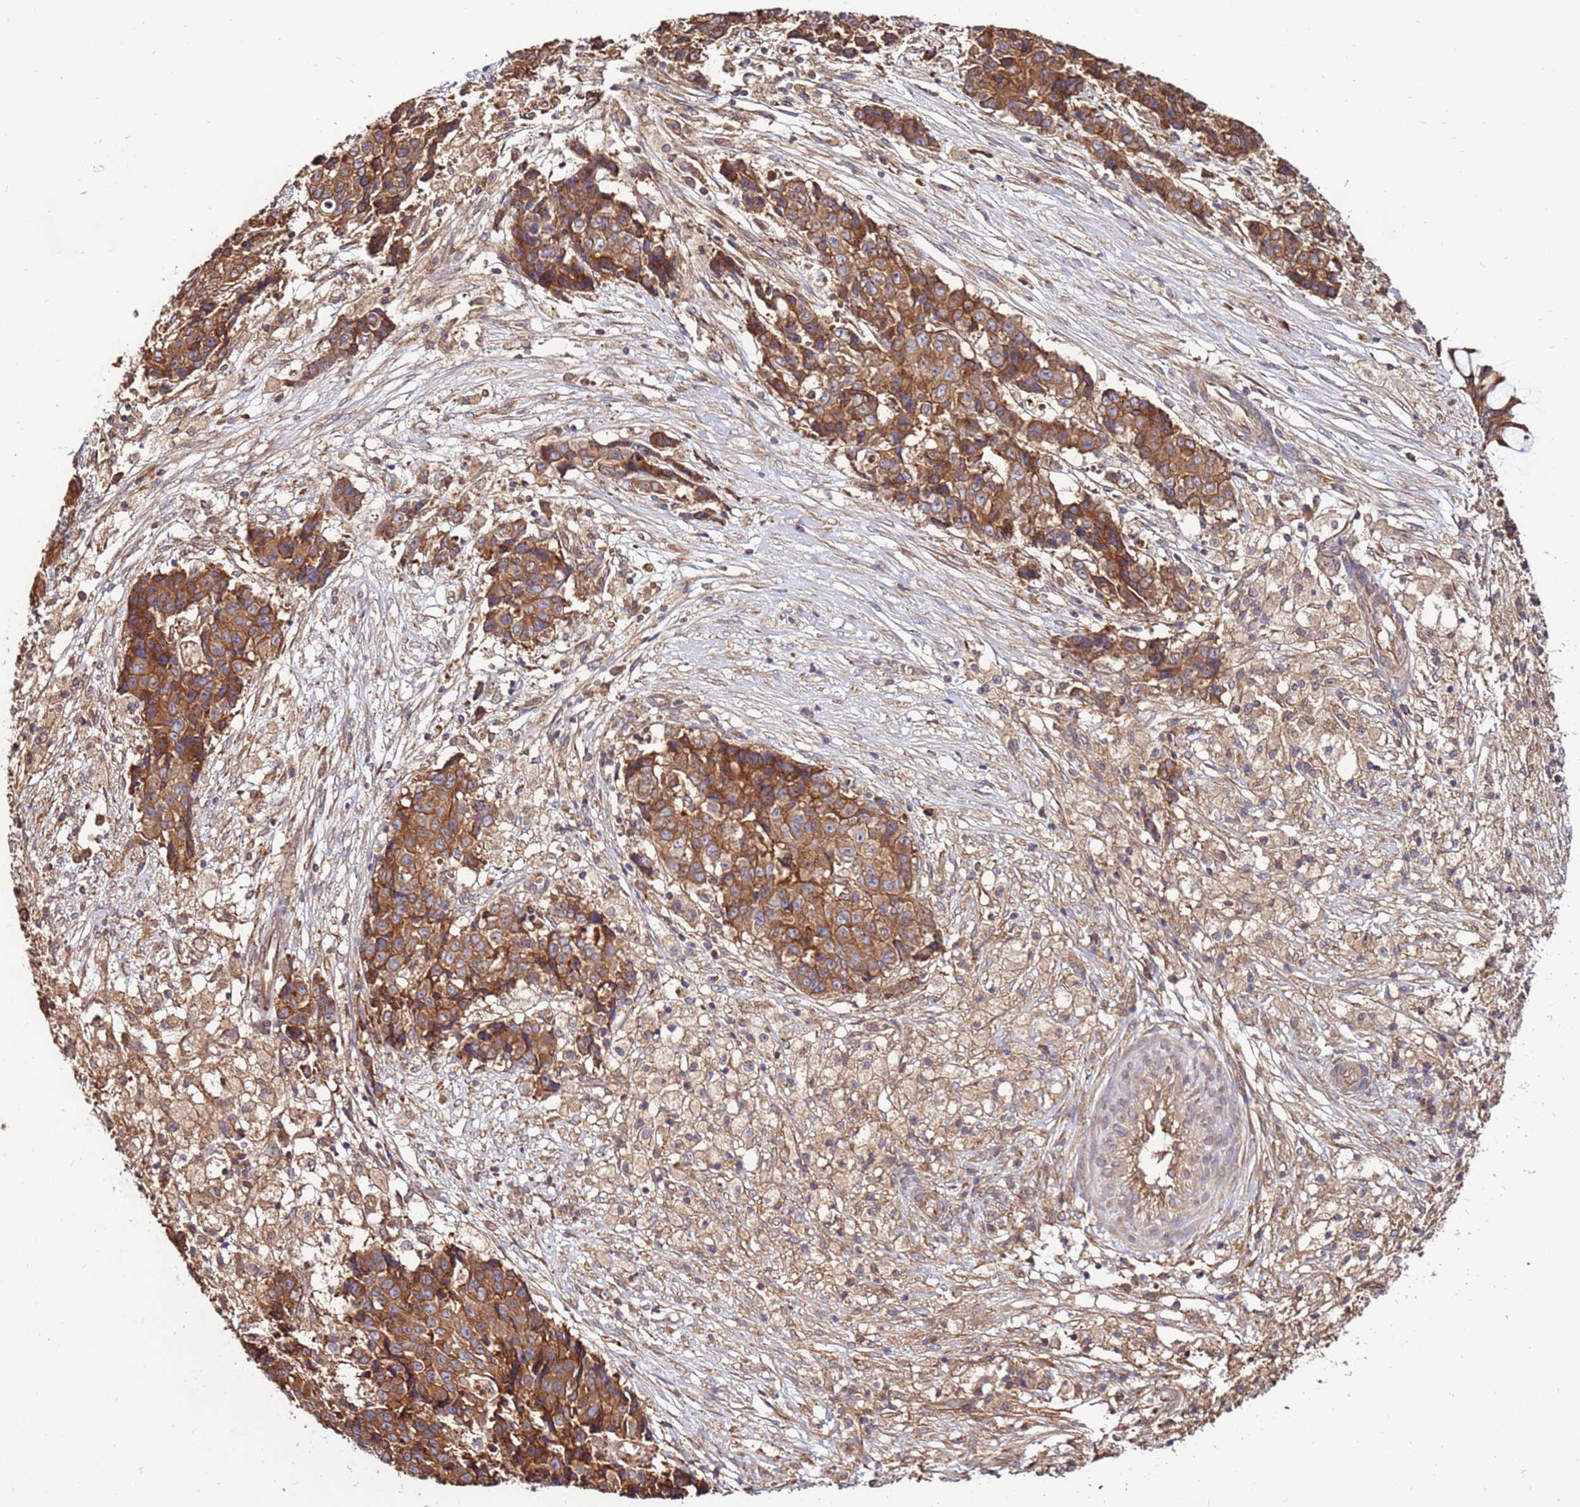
{"staining": {"intensity": "moderate", "quantity": ">75%", "location": "cytoplasmic/membranous"}, "tissue": "ovarian cancer", "cell_type": "Tumor cells", "image_type": "cancer", "snomed": [{"axis": "morphology", "description": "Carcinoma, endometroid"}, {"axis": "topography", "description": "Ovary"}], "caption": "Ovarian cancer stained with DAB IHC reveals medium levels of moderate cytoplasmic/membranous positivity in about >75% of tumor cells. Using DAB (brown) and hematoxylin (blue) stains, captured at high magnification using brightfield microscopy.", "gene": "SLC44A5", "patient": {"sex": "female", "age": 42}}